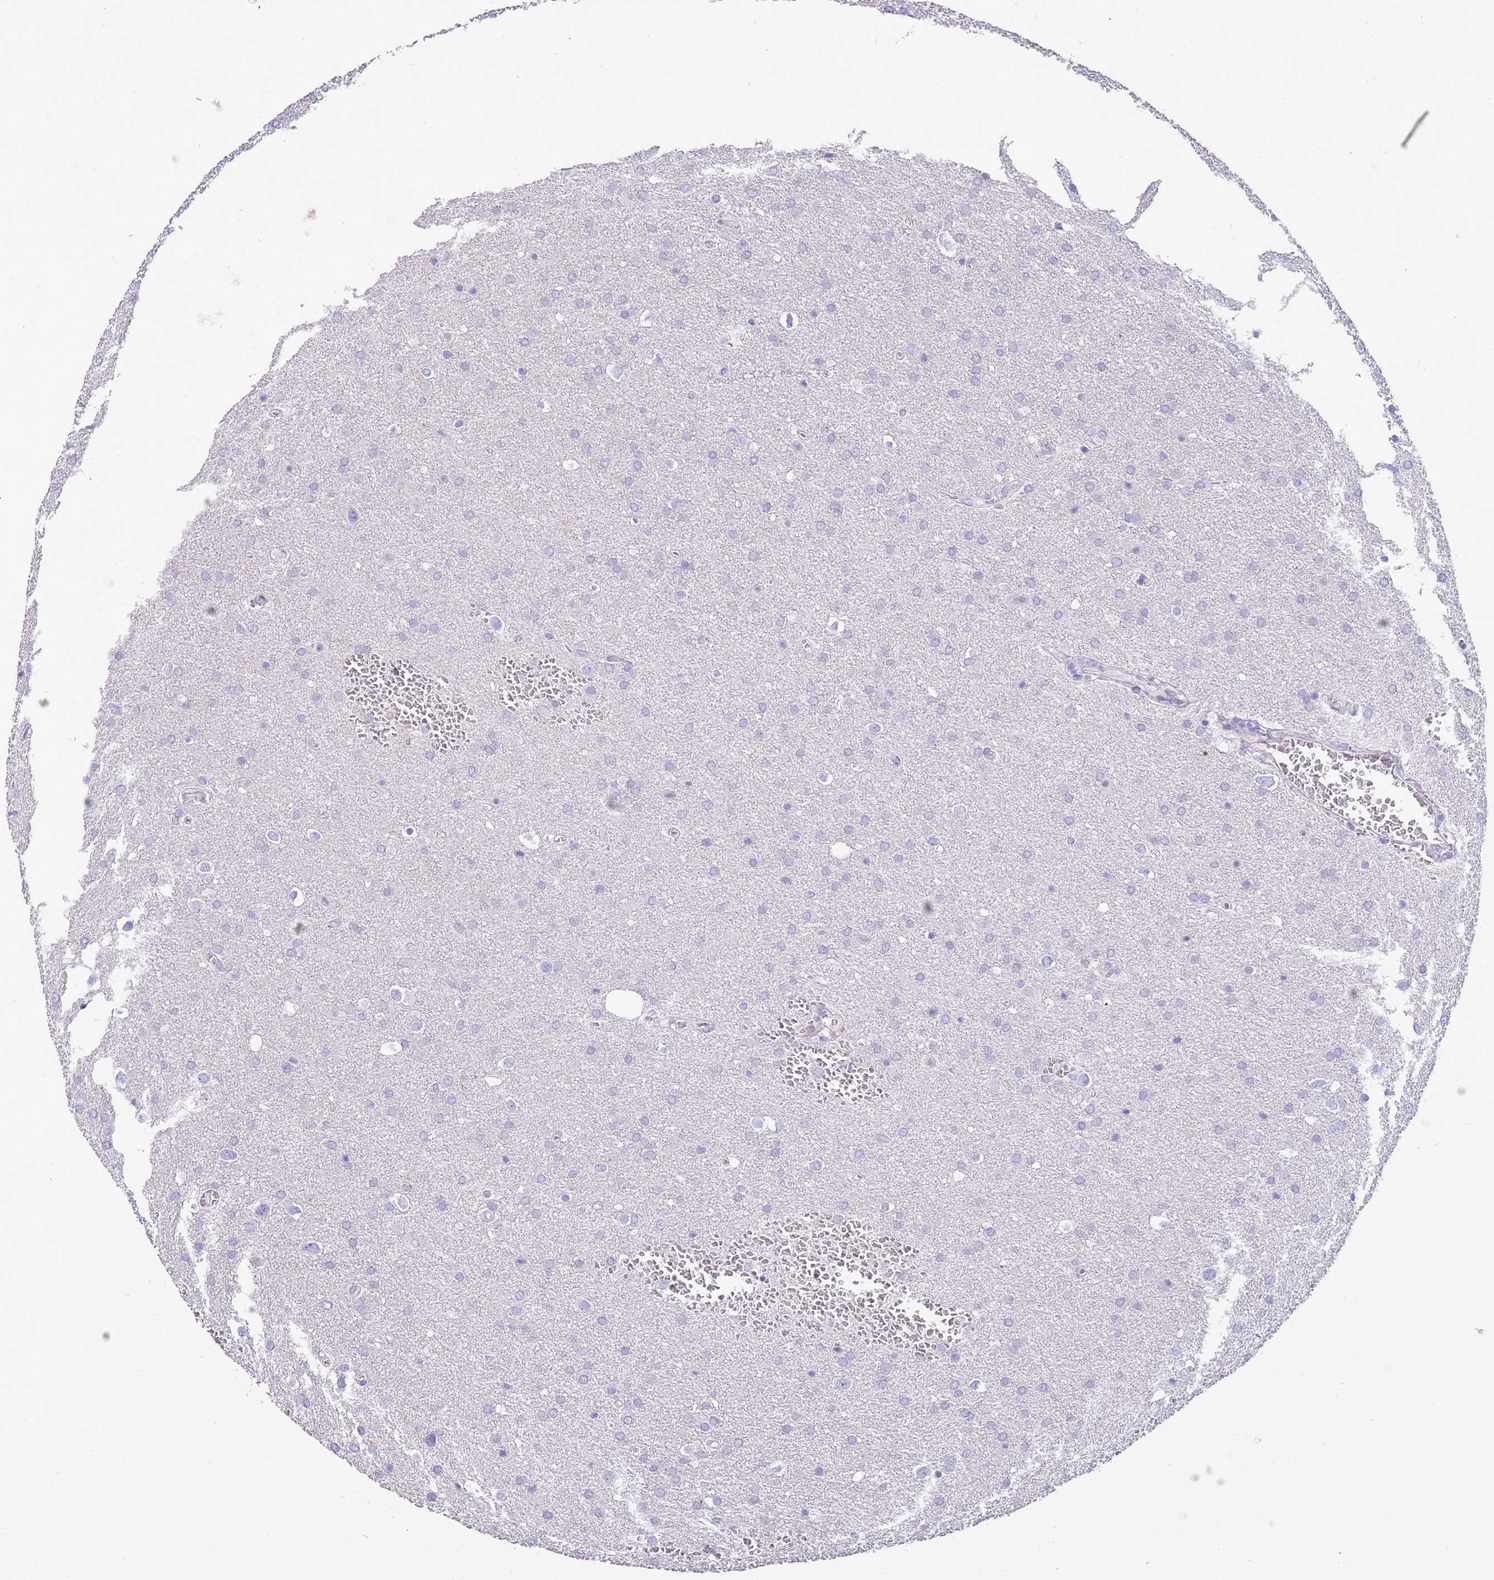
{"staining": {"intensity": "negative", "quantity": "none", "location": "none"}, "tissue": "glioma", "cell_type": "Tumor cells", "image_type": "cancer", "snomed": [{"axis": "morphology", "description": "Glioma, malignant, Low grade"}, {"axis": "topography", "description": "Brain"}], "caption": "Tumor cells are negative for brown protein staining in glioma. The staining is performed using DAB brown chromogen with nuclei counter-stained in using hematoxylin.", "gene": "KBTBD3", "patient": {"sex": "female", "age": 32}}